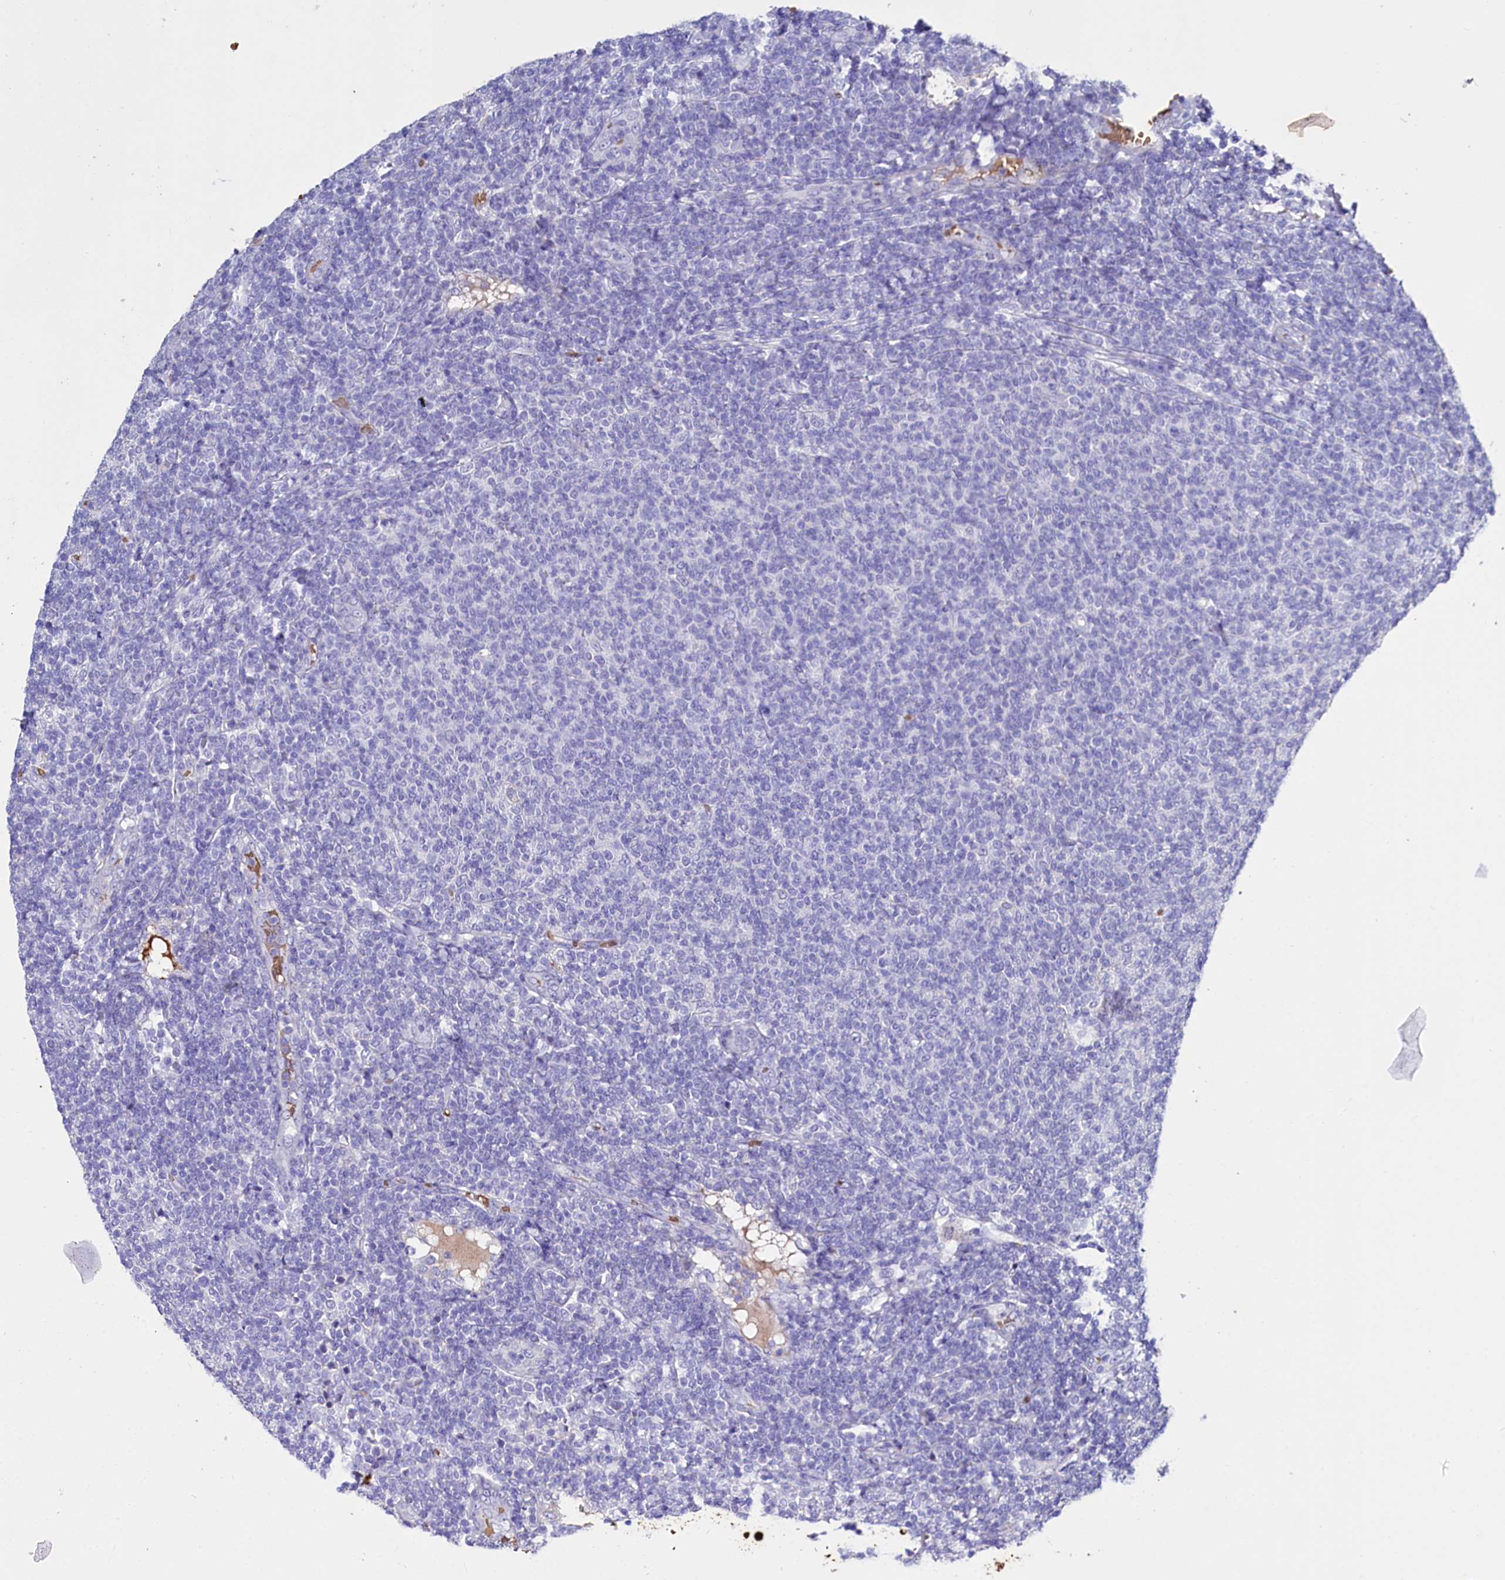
{"staining": {"intensity": "negative", "quantity": "none", "location": "none"}, "tissue": "lymphoma", "cell_type": "Tumor cells", "image_type": "cancer", "snomed": [{"axis": "morphology", "description": "Malignant lymphoma, non-Hodgkin's type, Low grade"}, {"axis": "topography", "description": "Lymph node"}], "caption": "The histopathology image shows no significant positivity in tumor cells of malignant lymphoma, non-Hodgkin's type (low-grade).", "gene": "RPUSD3", "patient": {"sex": "male", "age": 66}}